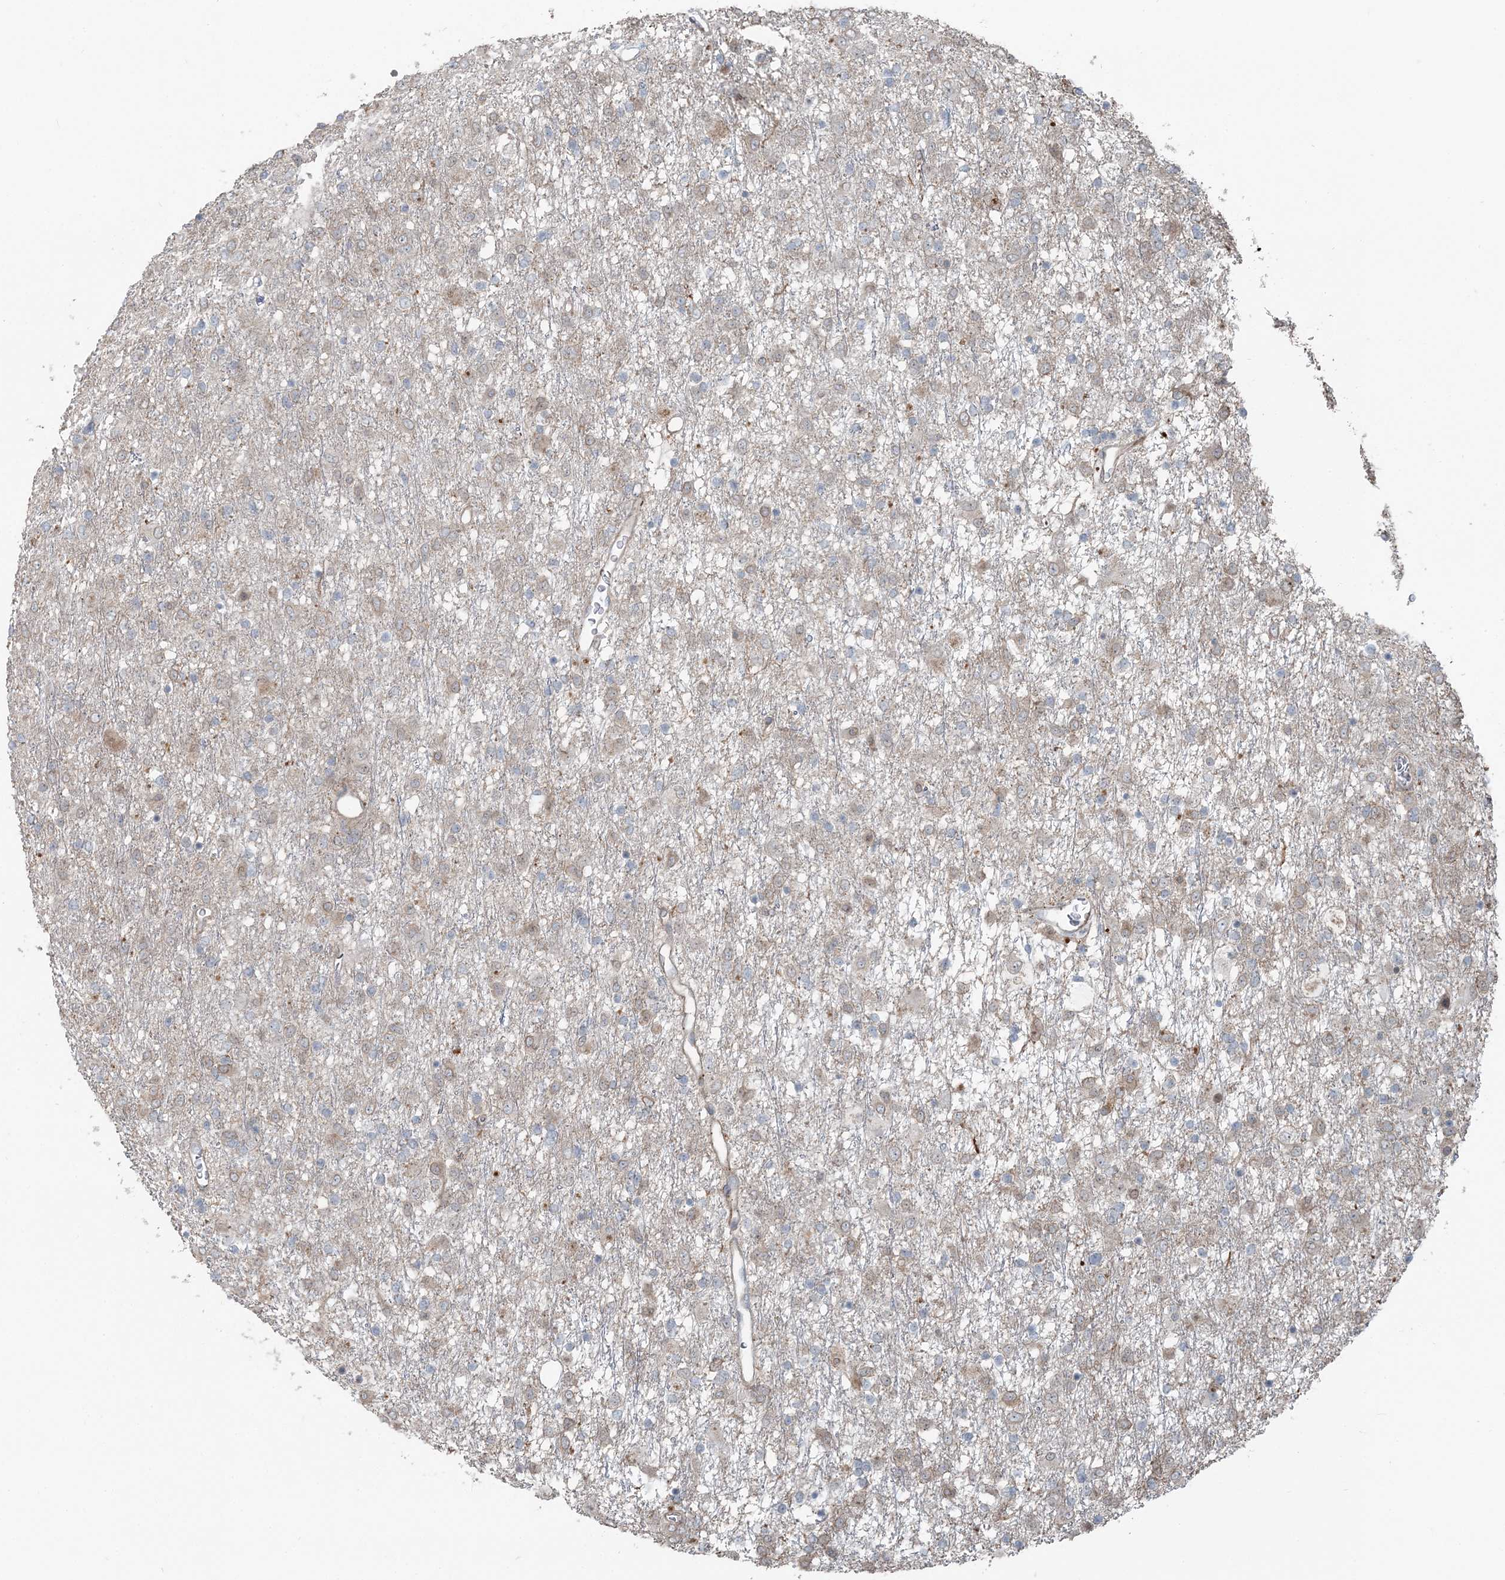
{"staining": {"intensity": "weak", "quantity": "<25%", "location": "cytoplasmic/membranous"}, "tissue": "glioma", "cell_type": "Tumor cells", "image_type": "cancer", "snomed": [{"axis": "morphology", "description": "Glioma, malignant, Low grade"}, {"axis": "topography", "description": "Brain"}], "caption": "There is no significant expression in tumor cells of glioma.", "gene": "FBXL17", "patient": {"sex": "male", "age": 65}}